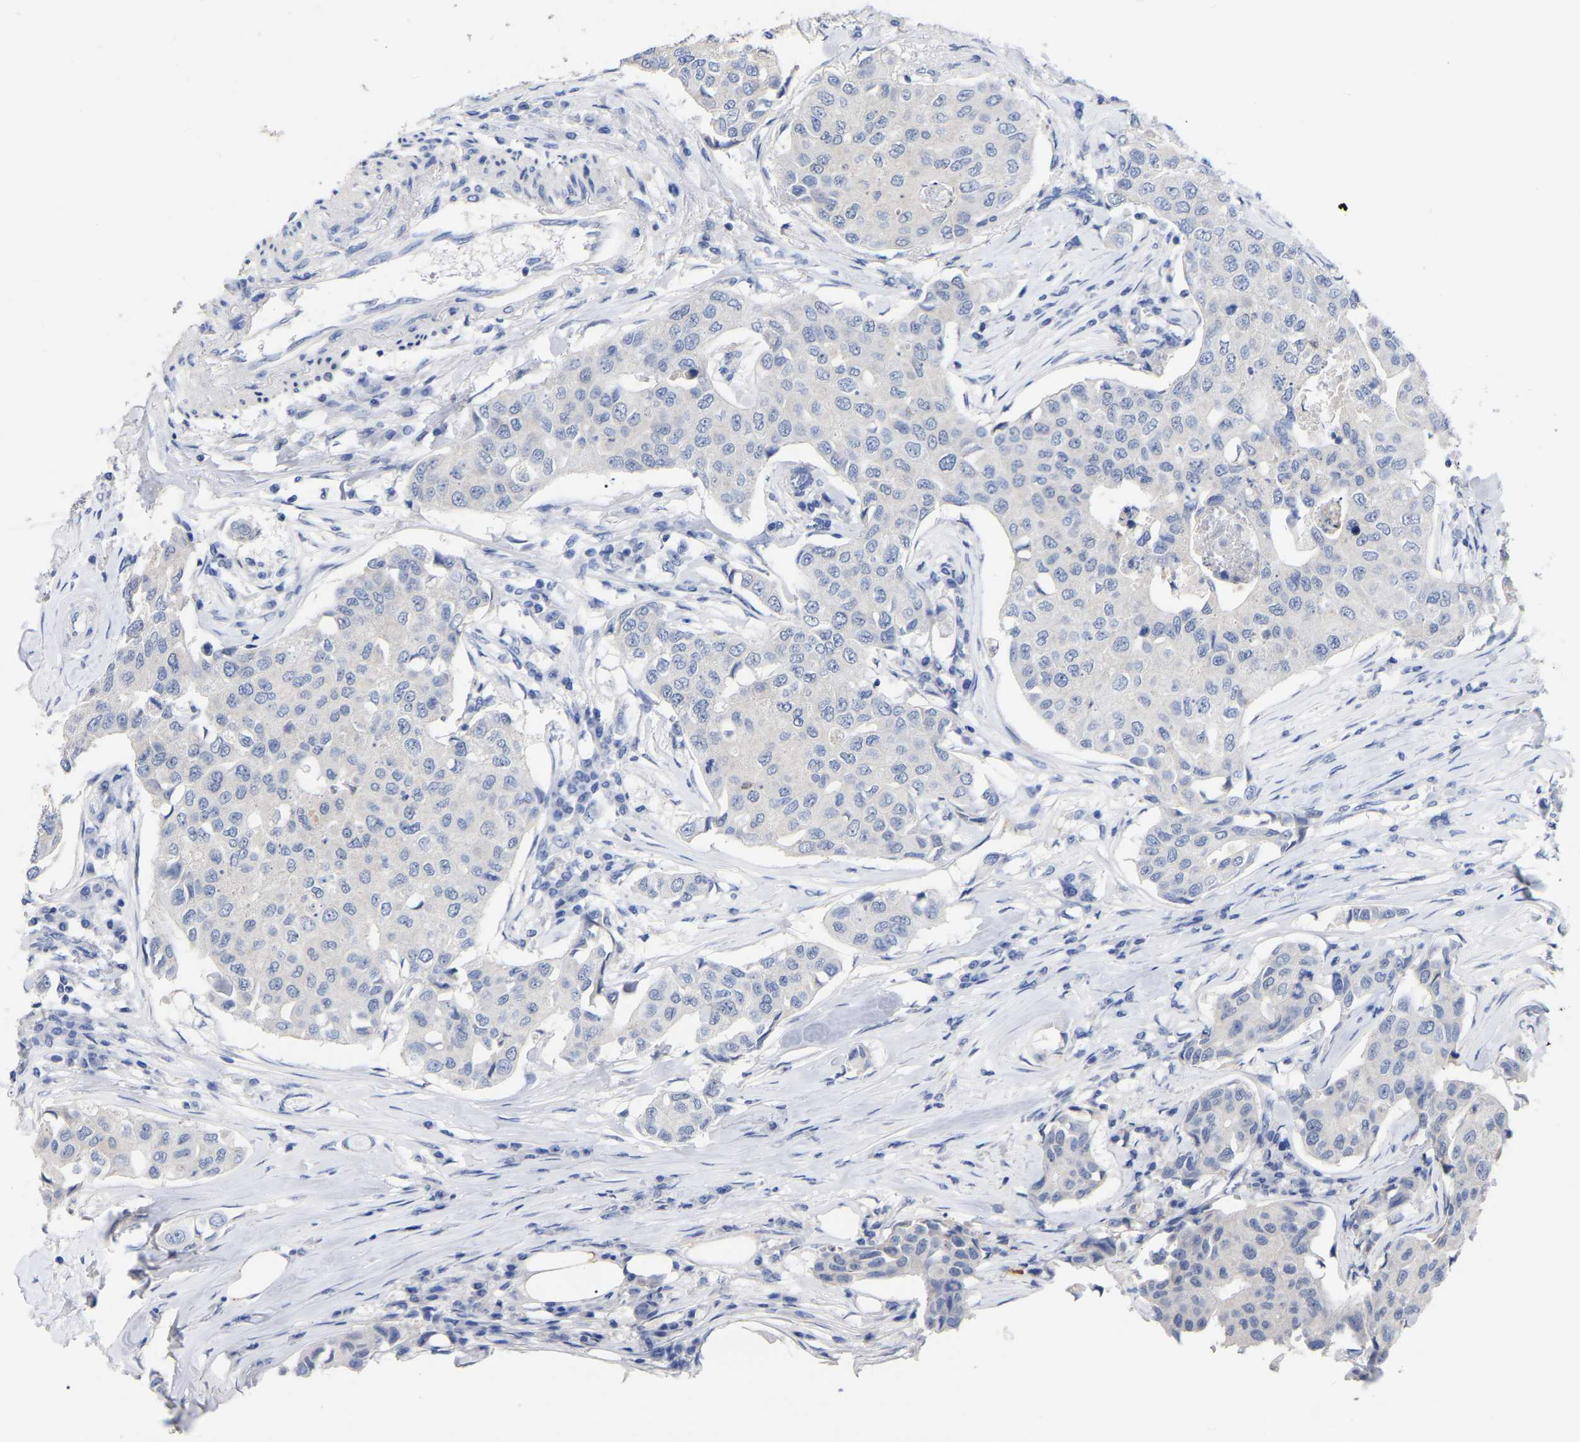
{"staining": {"intensity": "negative", "quantity": "none", "location": "none"}, "tissue": "breast cancer", "cell_type": "Tumor cells", "image_type": "cancer", "snomed": [{"axis": "morphology", "description": "Duct carcinoma"}, {"axis": "topography", "description": "Breast"}], "caption": "Immunohistochemistry micrograph of human invasive ductal carcinoma (breast) stained for a protein (brown), which demonstrates no staining in tumor cells. The staining is performed using DAB (3,3'-diaminobenzidine) brown chromogen with nuclei counter-stained in using hematoxylin.", "gene": "ANXA13", "patient": {"sex": "female", "age": 80}}